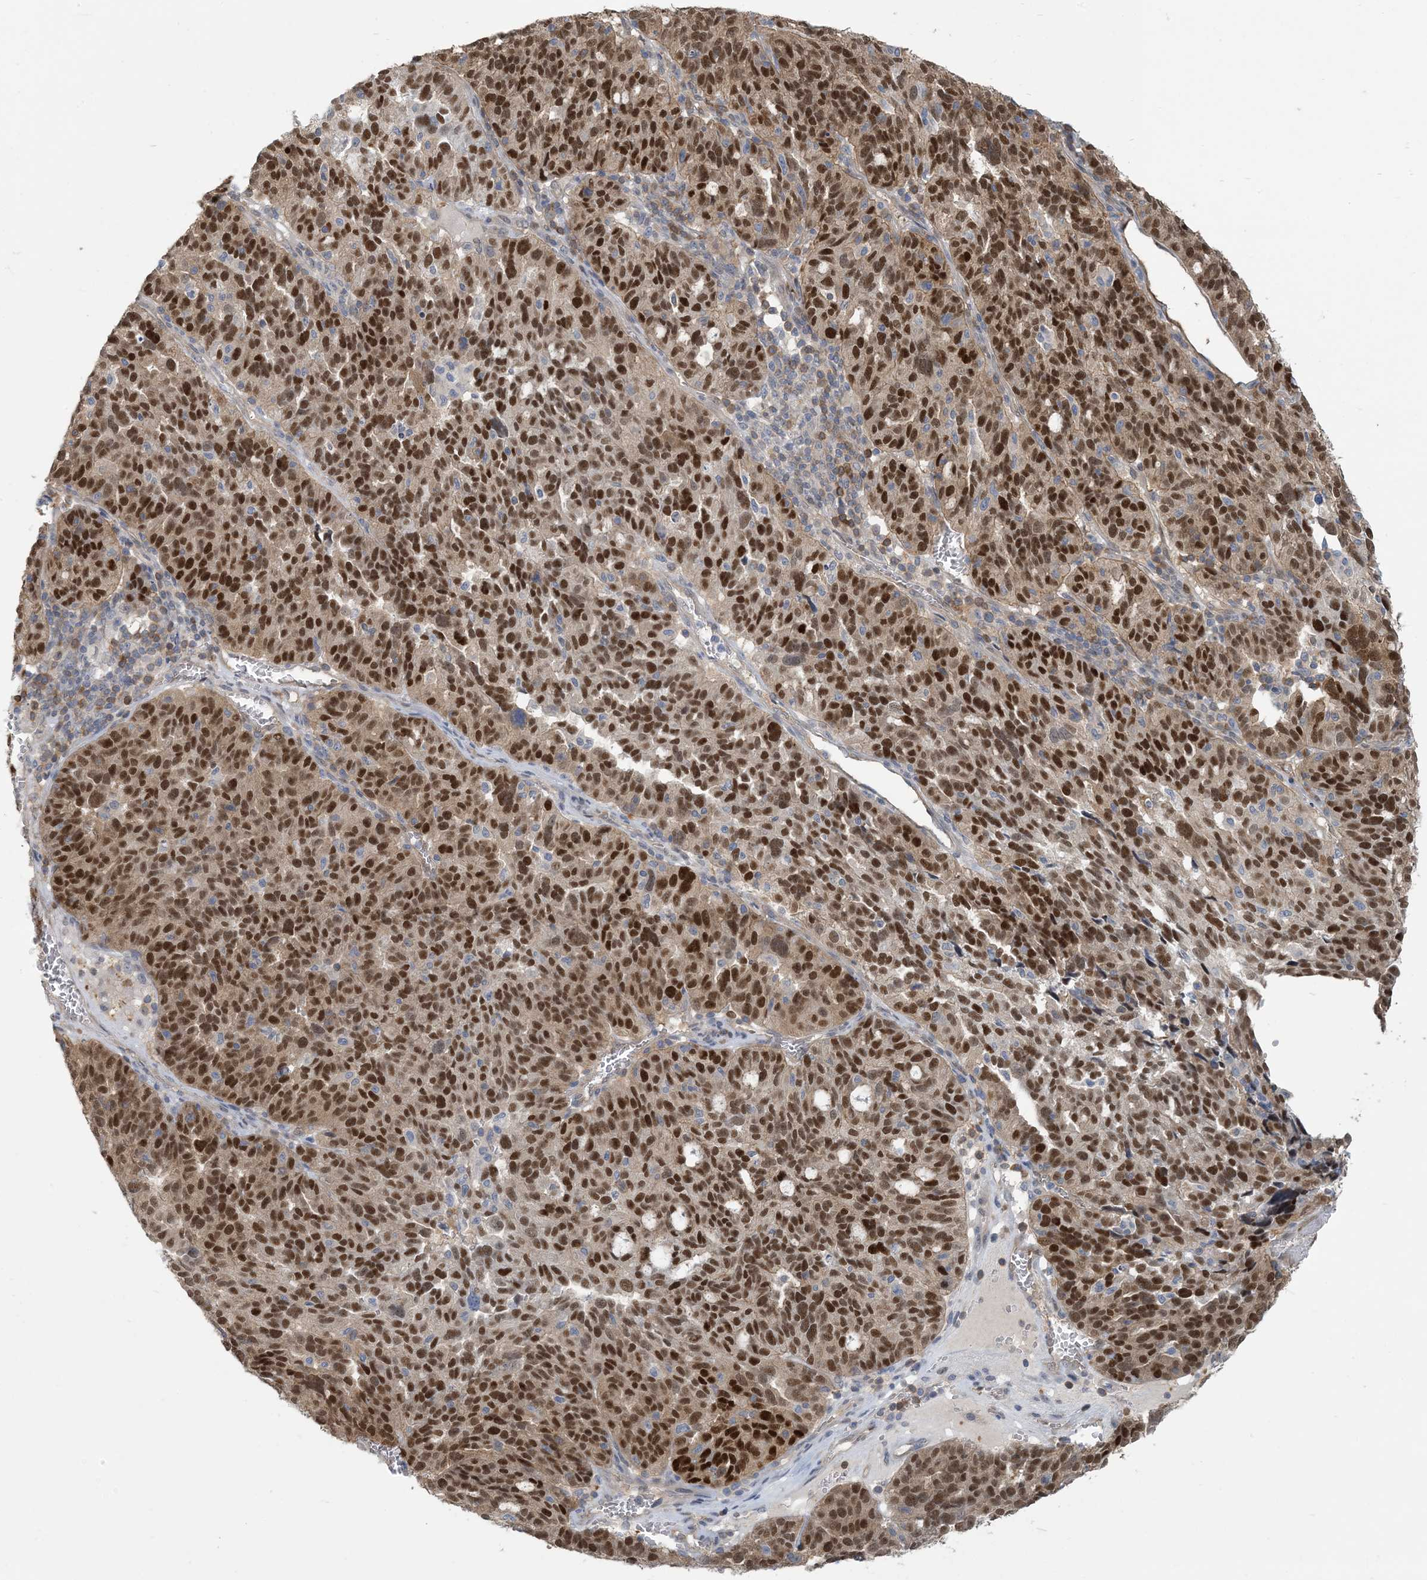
{"staining": {"intensity": "strong", "quantity": ">75%", "location": "nuclear"}, "tissue": "ovarian cancer", "cell_type": "Tumor cells", "image_type": "cancer", "snomed": [{"axis": "morphology", "description": "Cystadenocarcinoma, serous, NOS"}, {"axis": "topography", "description": "Ovary"}], "caption": "An IHC micrograph of neoplastic tissue is shown. Protein staining in brown shows strong nuclear positivity in ovarian cancer within tumor cells.", "gene": "ZC3H12A", "patient": {"sex": "female", "age": 59}}